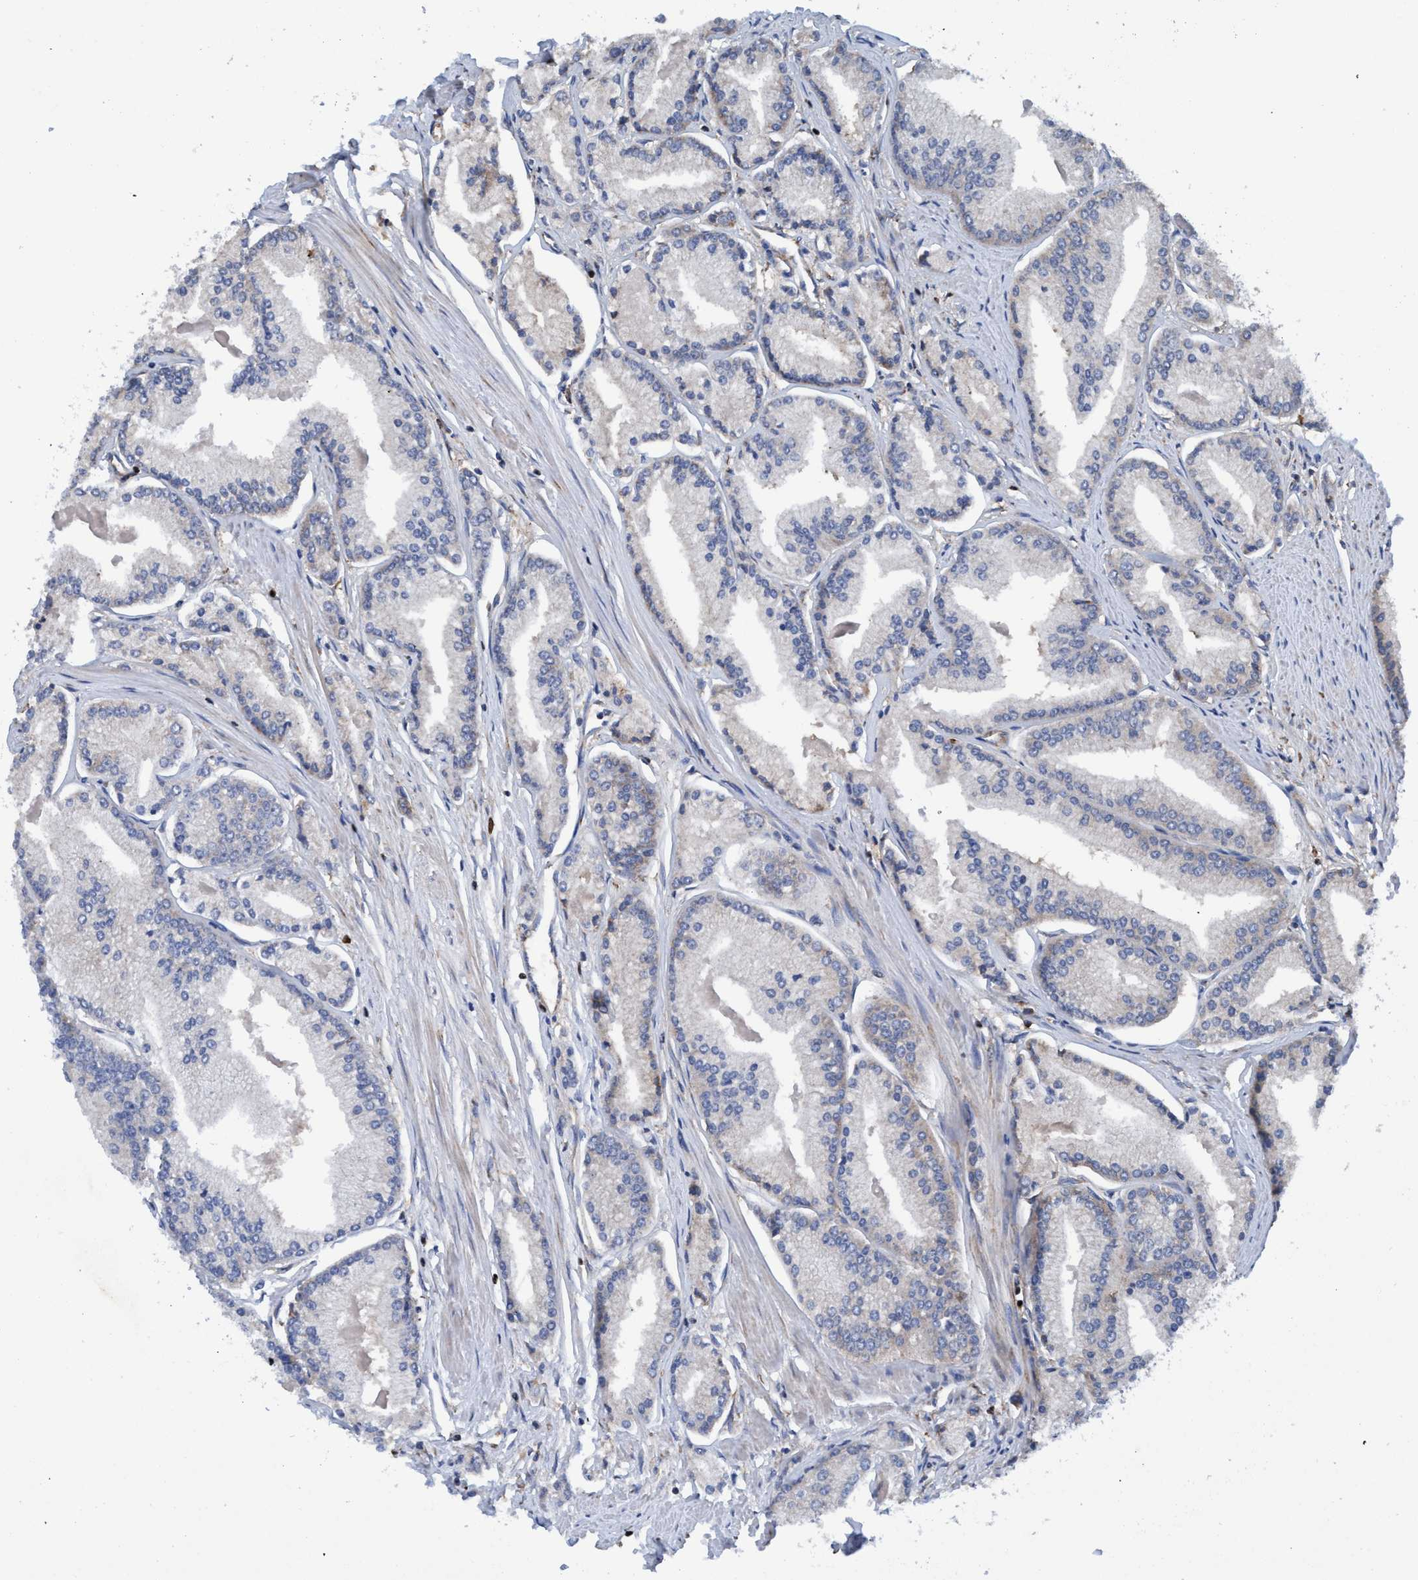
{"staining": {"intensity": "negative", "quantity": "none", "location": "none"}, "tissue": "prostate cancer", "cell_type": "Tumor cells", "image_type": "cancer", "snomed": [{"axis": "morphology", "description": "Adenocarcinoma, Low grade"}, {"axis": "topography", "description": "Prostate"}], "caption": "Immunohistochemical staining of adenocarcinoma (low-grade) (prostate) displays no significant positivity in tumor cells.", "gene": "ENDOG", "patient": {"sex": "male", "age": 52}}